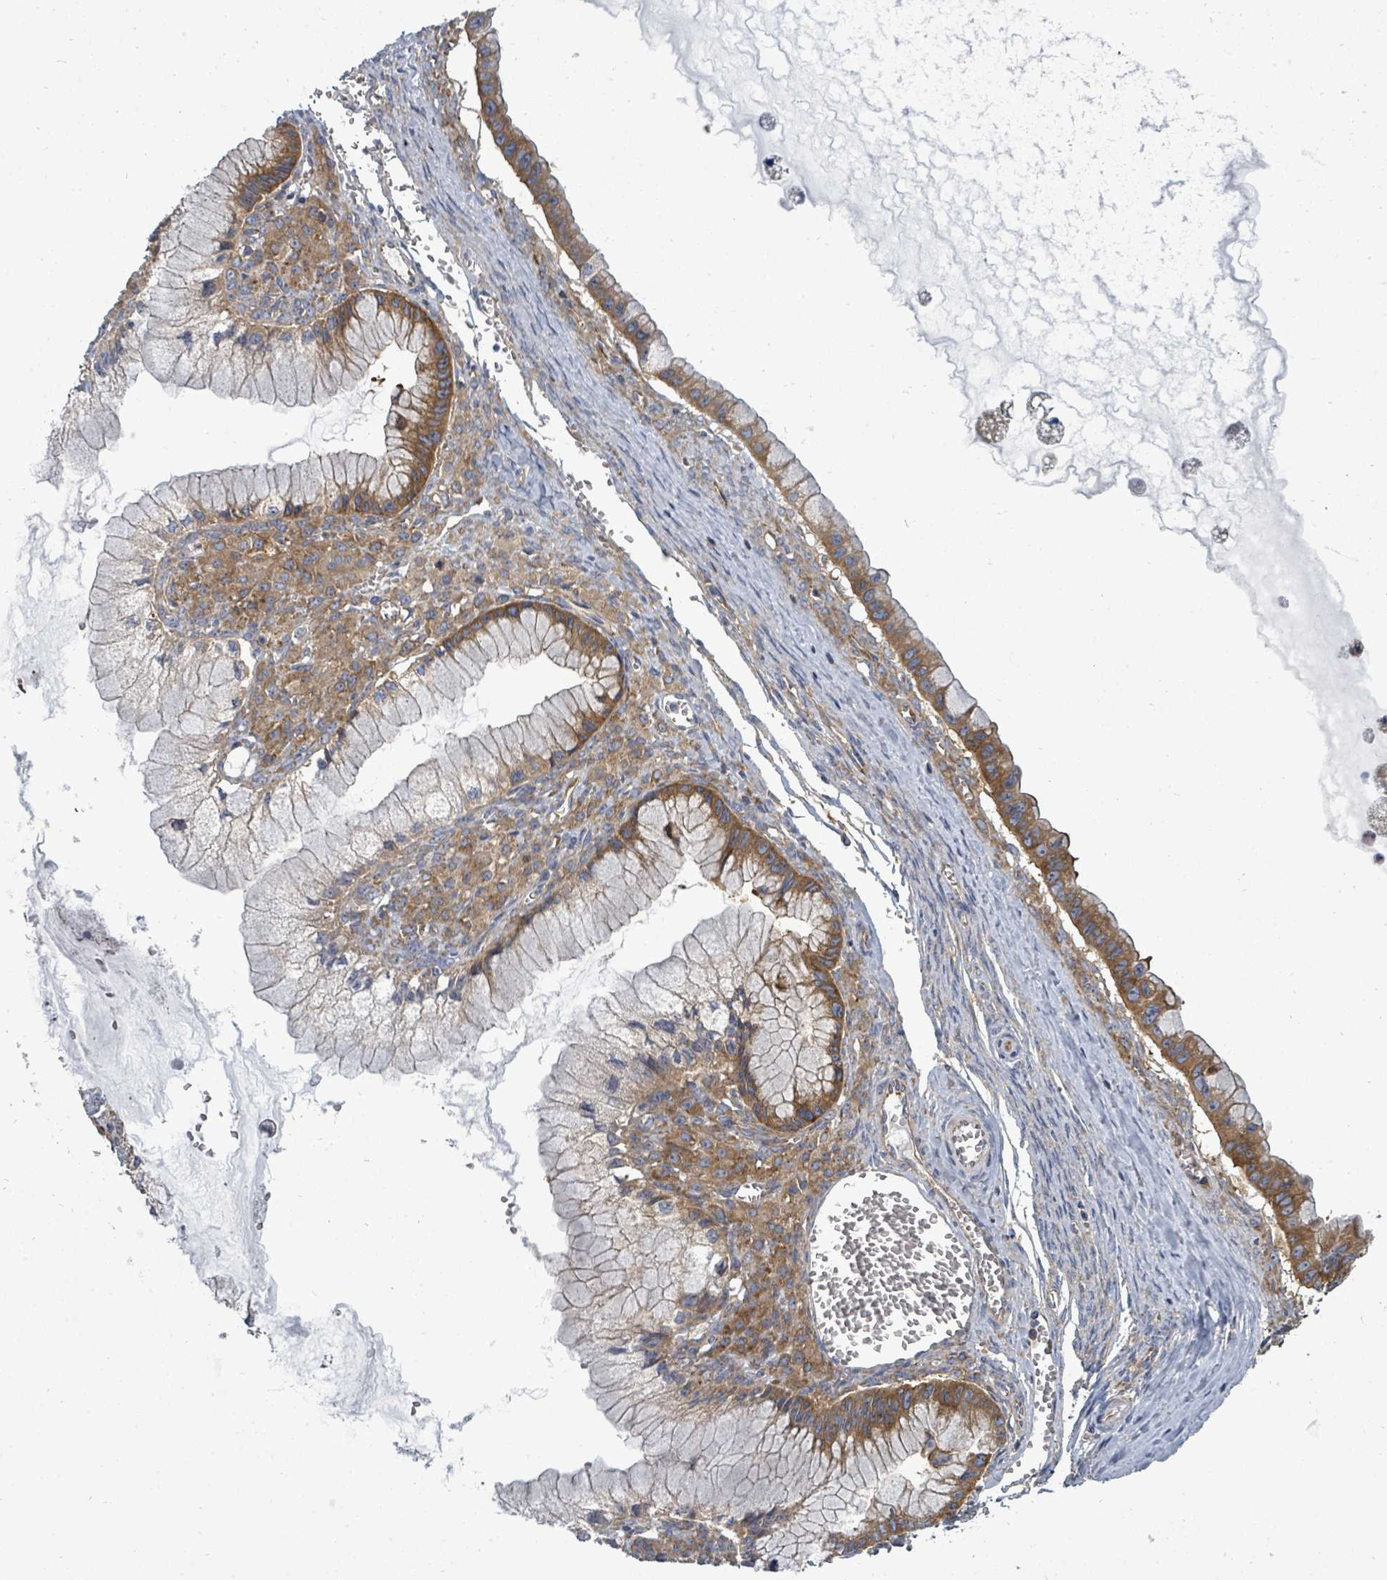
{"staining": {"intensity": "moderate", "quantity": ">75%", "location": "cytoplasmic/membranous"}, "tissue": "ovarian cancer", "cell_type": "Tumor cells", "image_type": "cancer", "snomed": [{"axis": "morphology", "description": "Cystadenocarcinoma, mucinous, NOS"}, {"axis": "topography", "description": "Ovary"}], "caption": "Mucinous cystadenocarcinoma (ovarian) was stained to show a protein in brown. There is medium levels of moderate cytoplasmic/membranous expression in about >75% of tumor cells.", "gene": "EIF3C", "patient": {"sex": "female", "age": 59}}